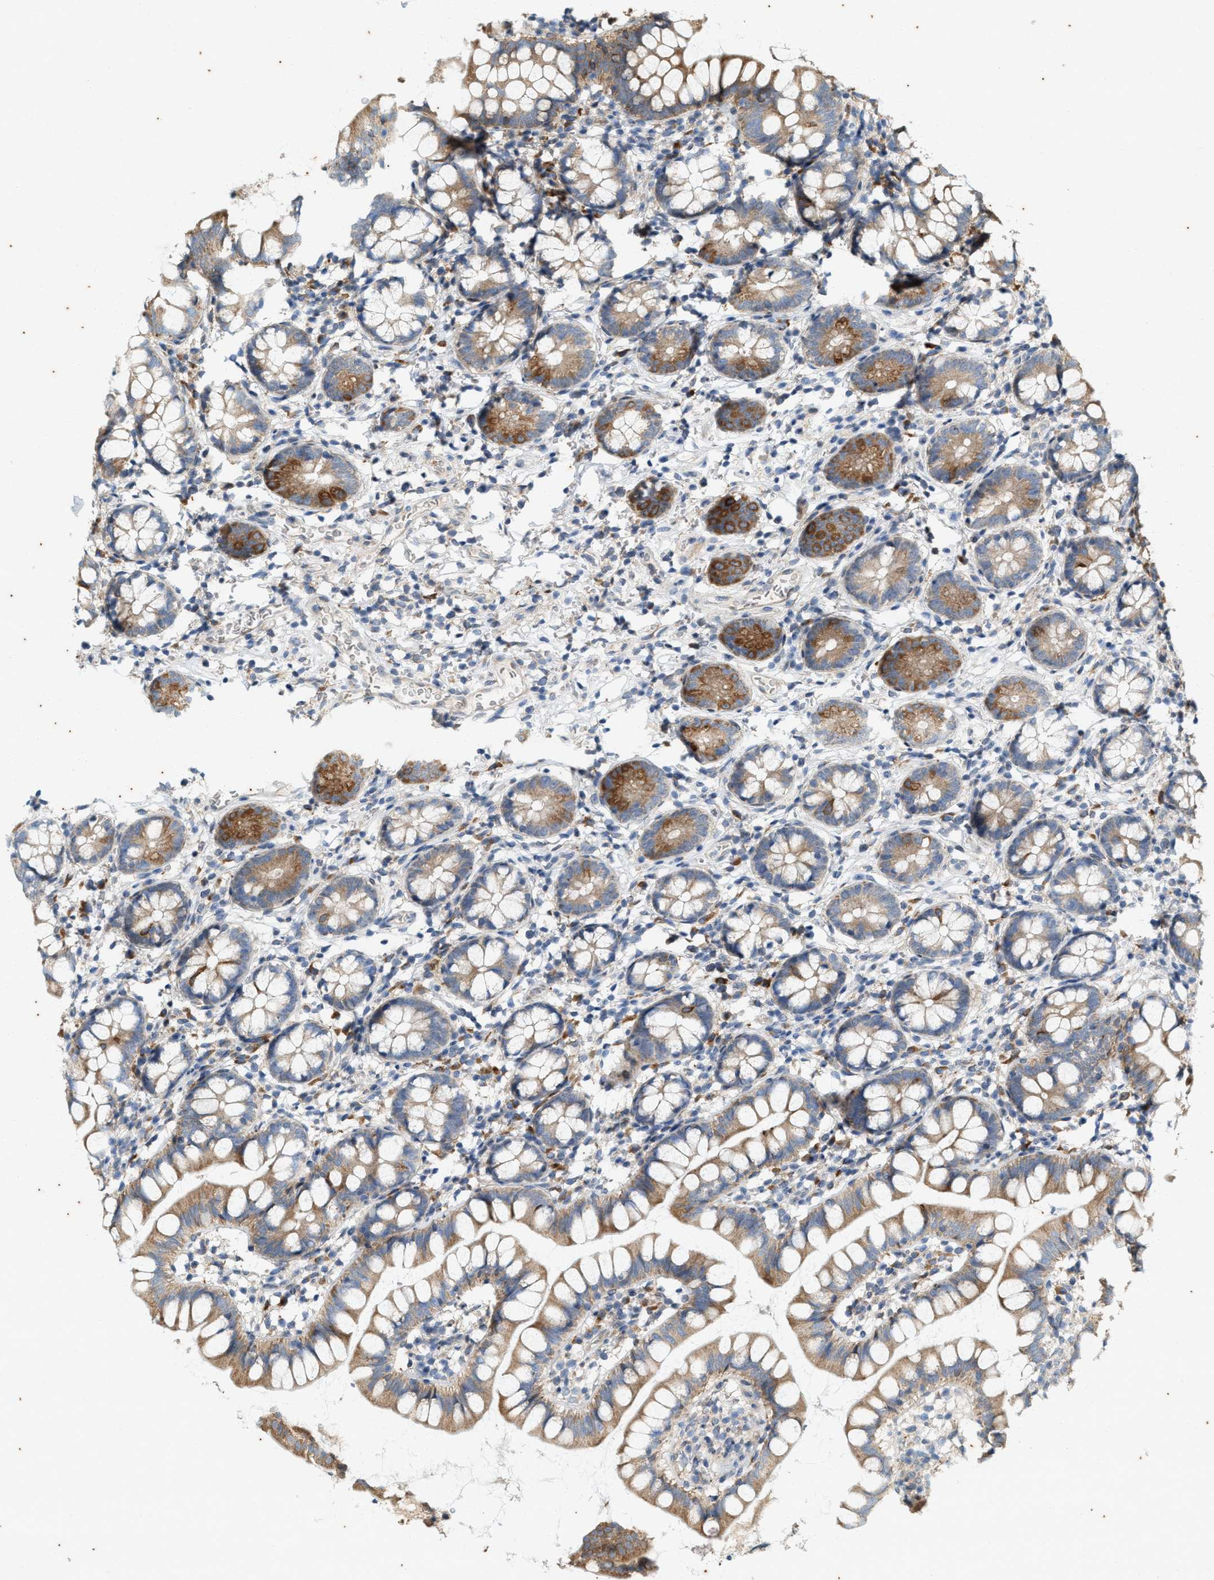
{"staining": {"intensity": "moderate", "quantity": ">75%", "location": "cytoplasmic/membranous"}, "tissue": "small intestine", "cell_type": "Glandular cells", "image_type": "normal", "snomed": [{"axis": "morphology", "description": "Normal tissue, NOS"}, {"axis": "topography", "description": "Small intestine"}], "caption": "A photomicrograph of small intestine stained for a protein exhibits moderate cytoplasmic/membranous brown staining in glandular cells. (DAB = brown stain, brightfield microscopy at high magnification).", "gene": "CHPF2", "patient": {"sex": "female", "age": 84}}